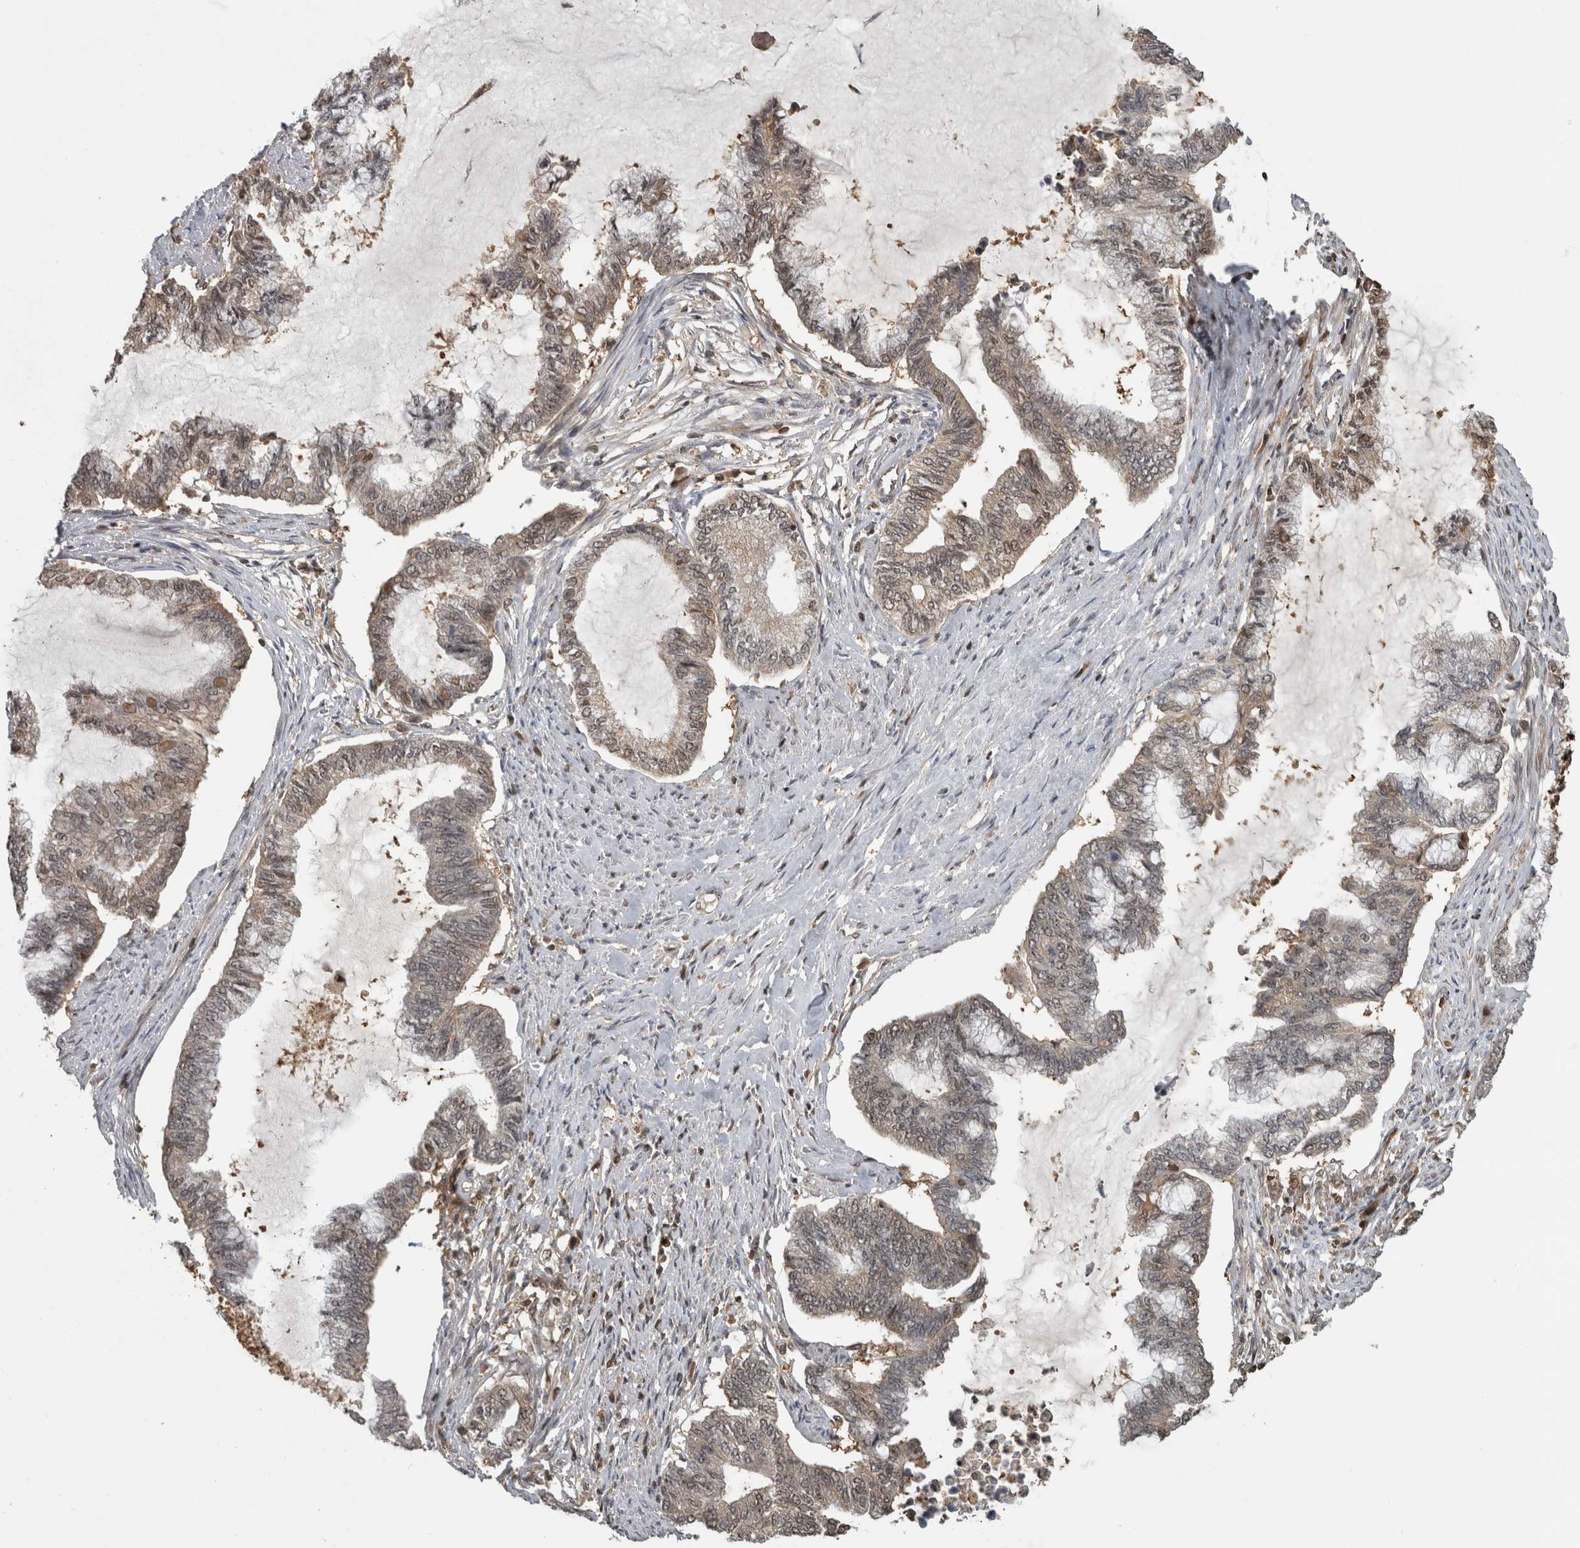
{"staining": {"intensity": "weak", "quantity": "25%-75%", "location": "nuclear"}, "tissue": "endometrial cancer", "cell_type": "Tumor cells", "image_type": "cancer", "snomed": [{"axis": "morphology", "description": "Adenocarcinoma, NOS"}, {"axis": "topography", "description": "Endometrium"}], "caption": "A histopathology image of human endometrial cancer stained for a protein reveals weak nuclear brown staining in tumor cells.", "gene": "TDRD7", "patient": {"sex": "female", "age": 86}}